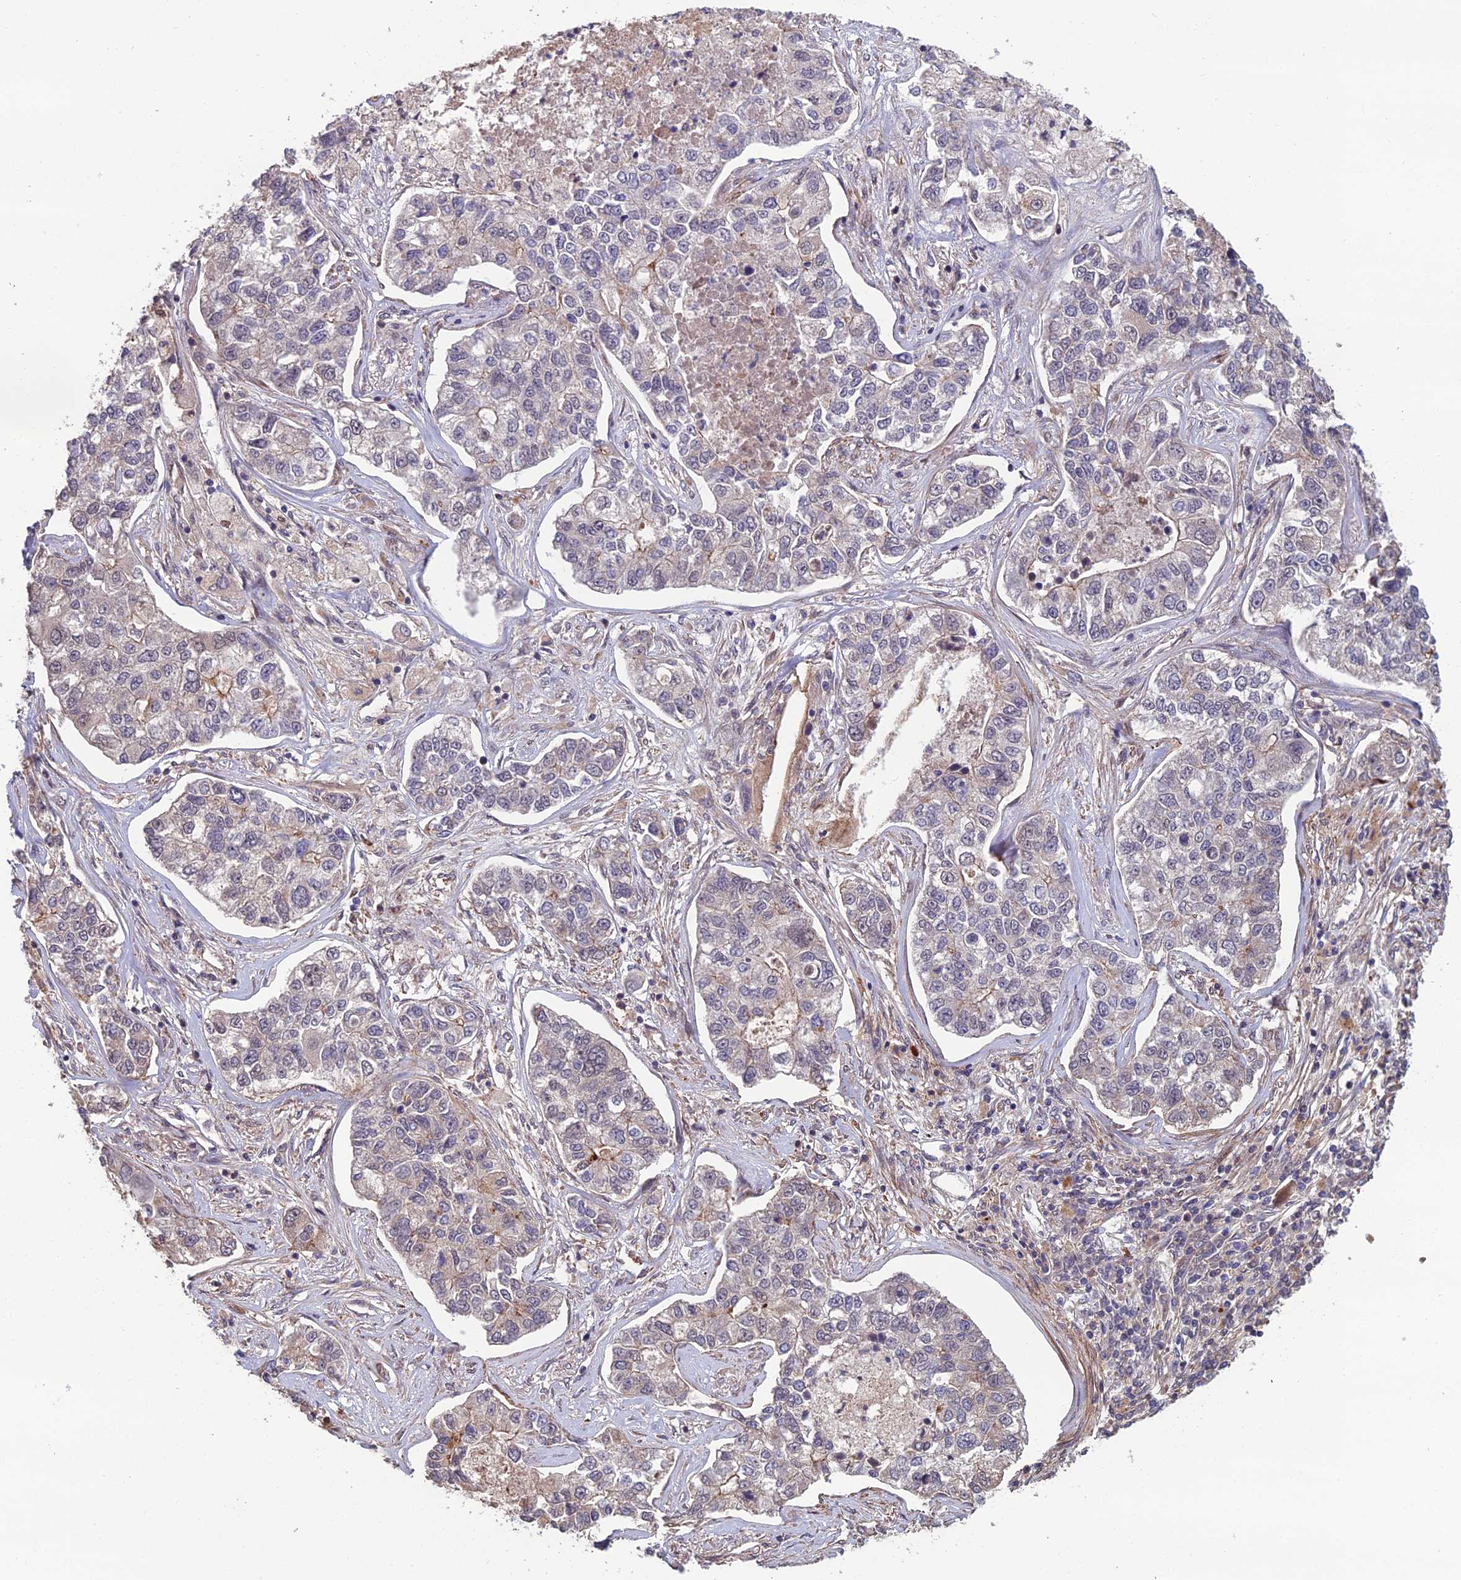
{"staining": {"intensity": "negative", "quantity": "none", "location": "none"}, "tissue": "lung cancer", "cell_type": "Tumor cells", "image_type": "cancer", "snomed": [{"axis": "morphology", "description": "Adenocarcinoma, NOS"}, {"axis": "topography", "description": "Lung"}], "caption": "The immunohistochemistry (IHC) photomicrograph has no significant staining in tumor cells of adenocarcinoma (lung) tissue. Brightfield microscopy of immunohistochemistry (IHC) stained with DAB (brown) and hematoxylin (blue), captured at high magnification.", "gene": "CCDC183", "patient": {"sex": "male", "age": 49}}